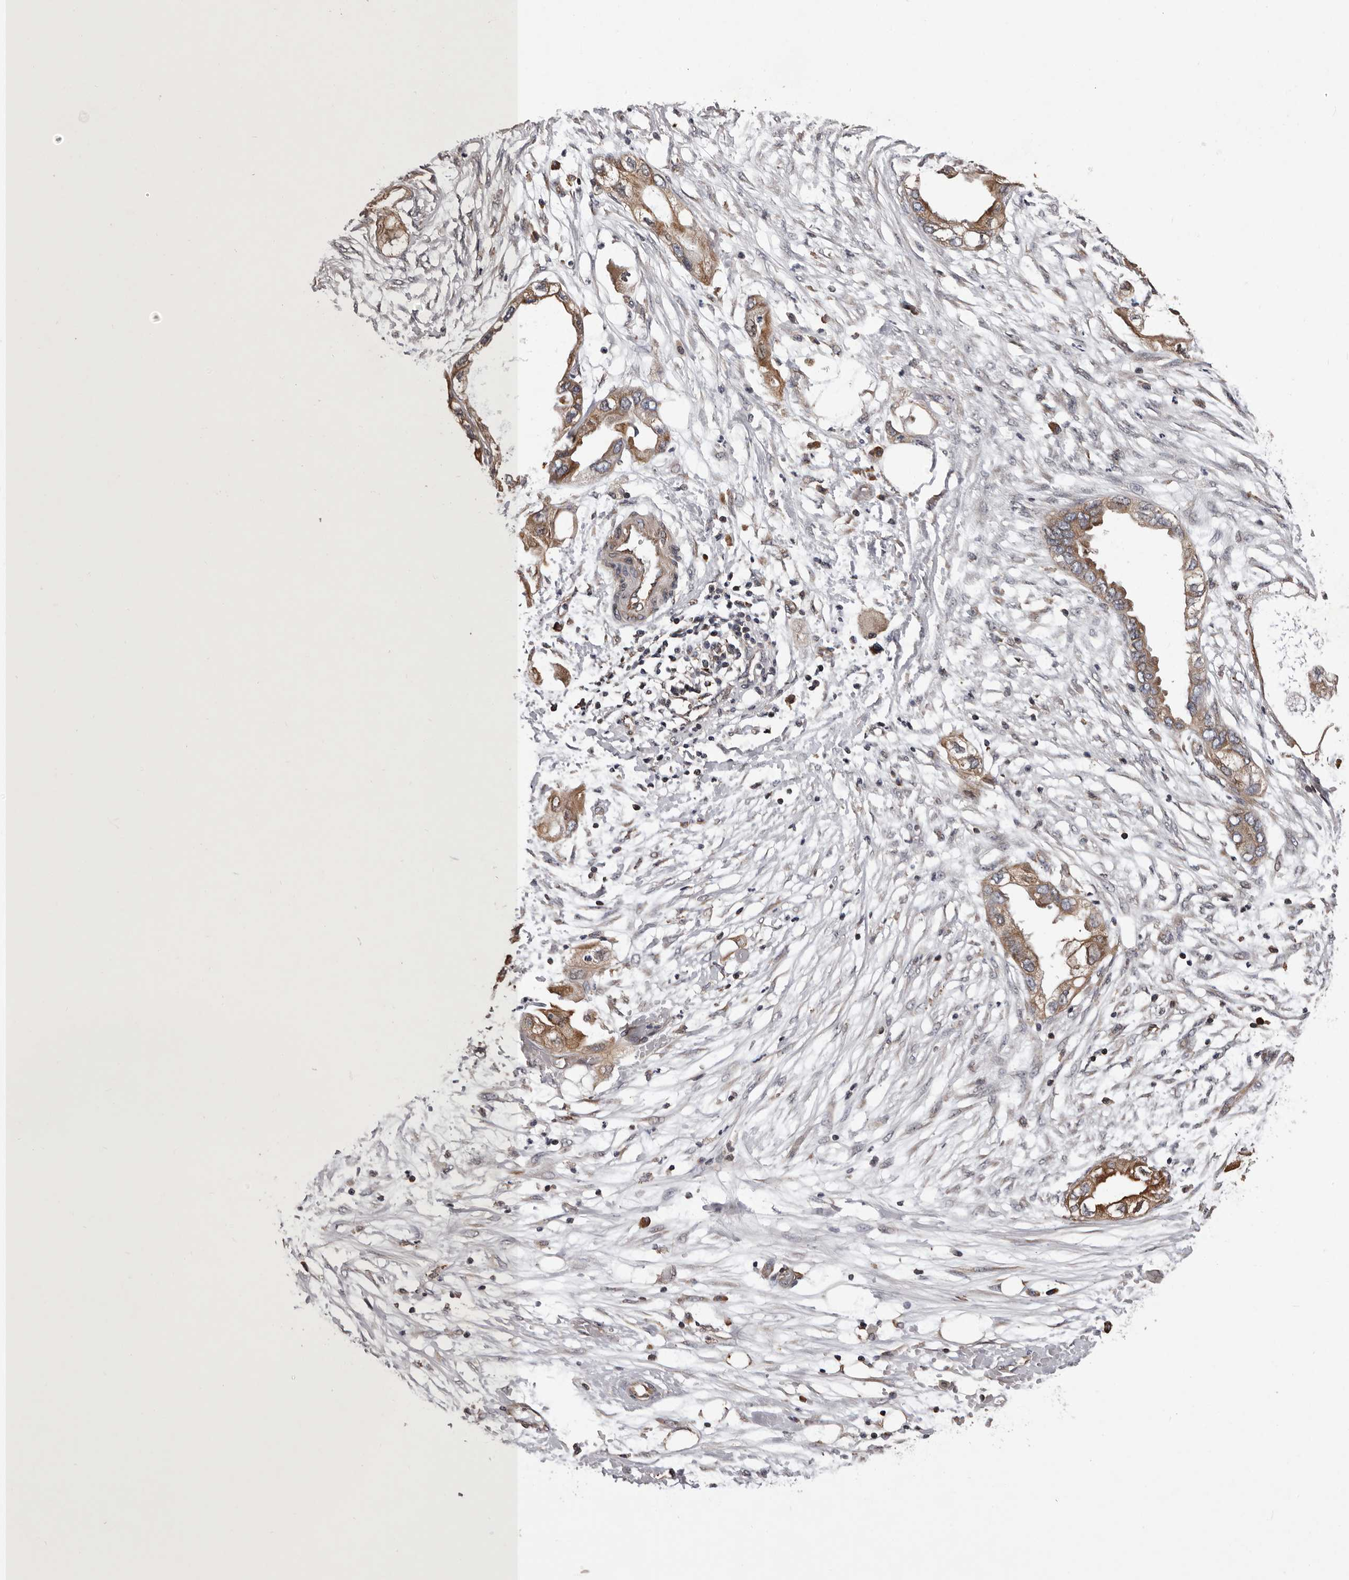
{"staining": {"intensity": "moderate", "quantity": ">75%", "location": "cytoplasmic/membranous"}, "tissue": "endometrial cancer", "cell_type": "Tumor cells", "image_type": "cancer", "snomed": [{"axis": "morphology", "description": "Adenocarcinoma, NOS"}, {"axis": "morphology", "description": "Adenocarcinoma, metastatic, NOS"}, {"axis": "topography", "description": "Adipose tissue"}, {"axis": "topography", "description": "Endometrium"}], "caption": "Adenocarcinoma (endometrial) stained for a protein exhibits moderate cytoplasmic/membranous positivity in tumor cells.", "gene": "GADD45B", "patient": {"sex": "female", "age": 67}}